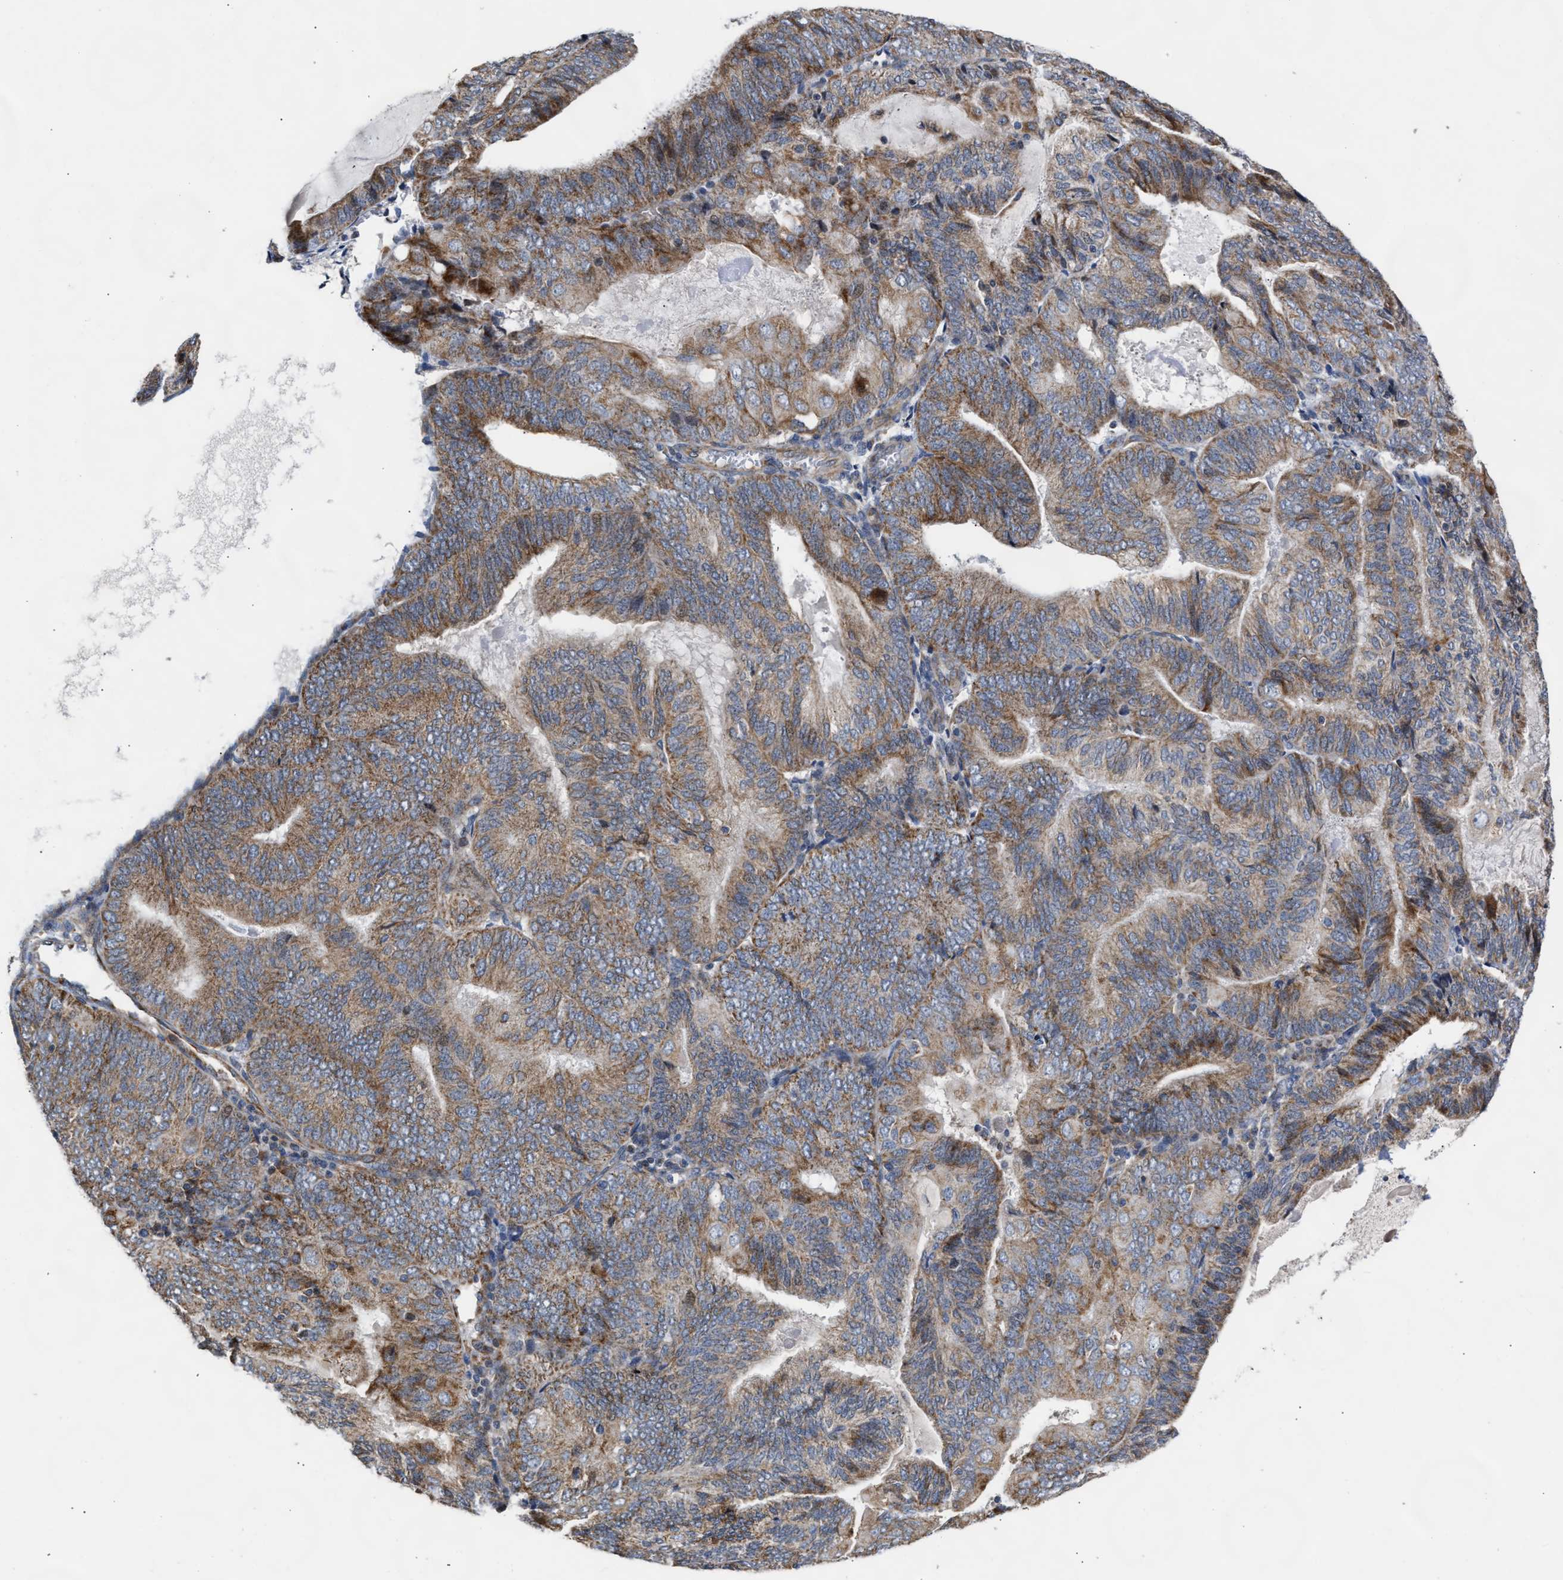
{"staining": {"intensity": "weak", "quantity": ">75%", "location": "cytoplasmic/membranous"}, "tissue": "endometrial cancer", "cell_type": "Tumor cells", "image_type": "cancer", "snomed": [{"axis": "morphology", "description": "Adenocarcinoma, NOS"}, {"axis": "topography", "description": "Endometrium"}], "caption": "Immunohistochemical staining of endometrial adenocarcinoma reveals low levels of weak cytoplasmic/membranous staining in approximately >75% of tumor cells. Nuclei are stained in blue.", "gene": "MALSU1", "patient": {"sex": "female", "age": 81}}